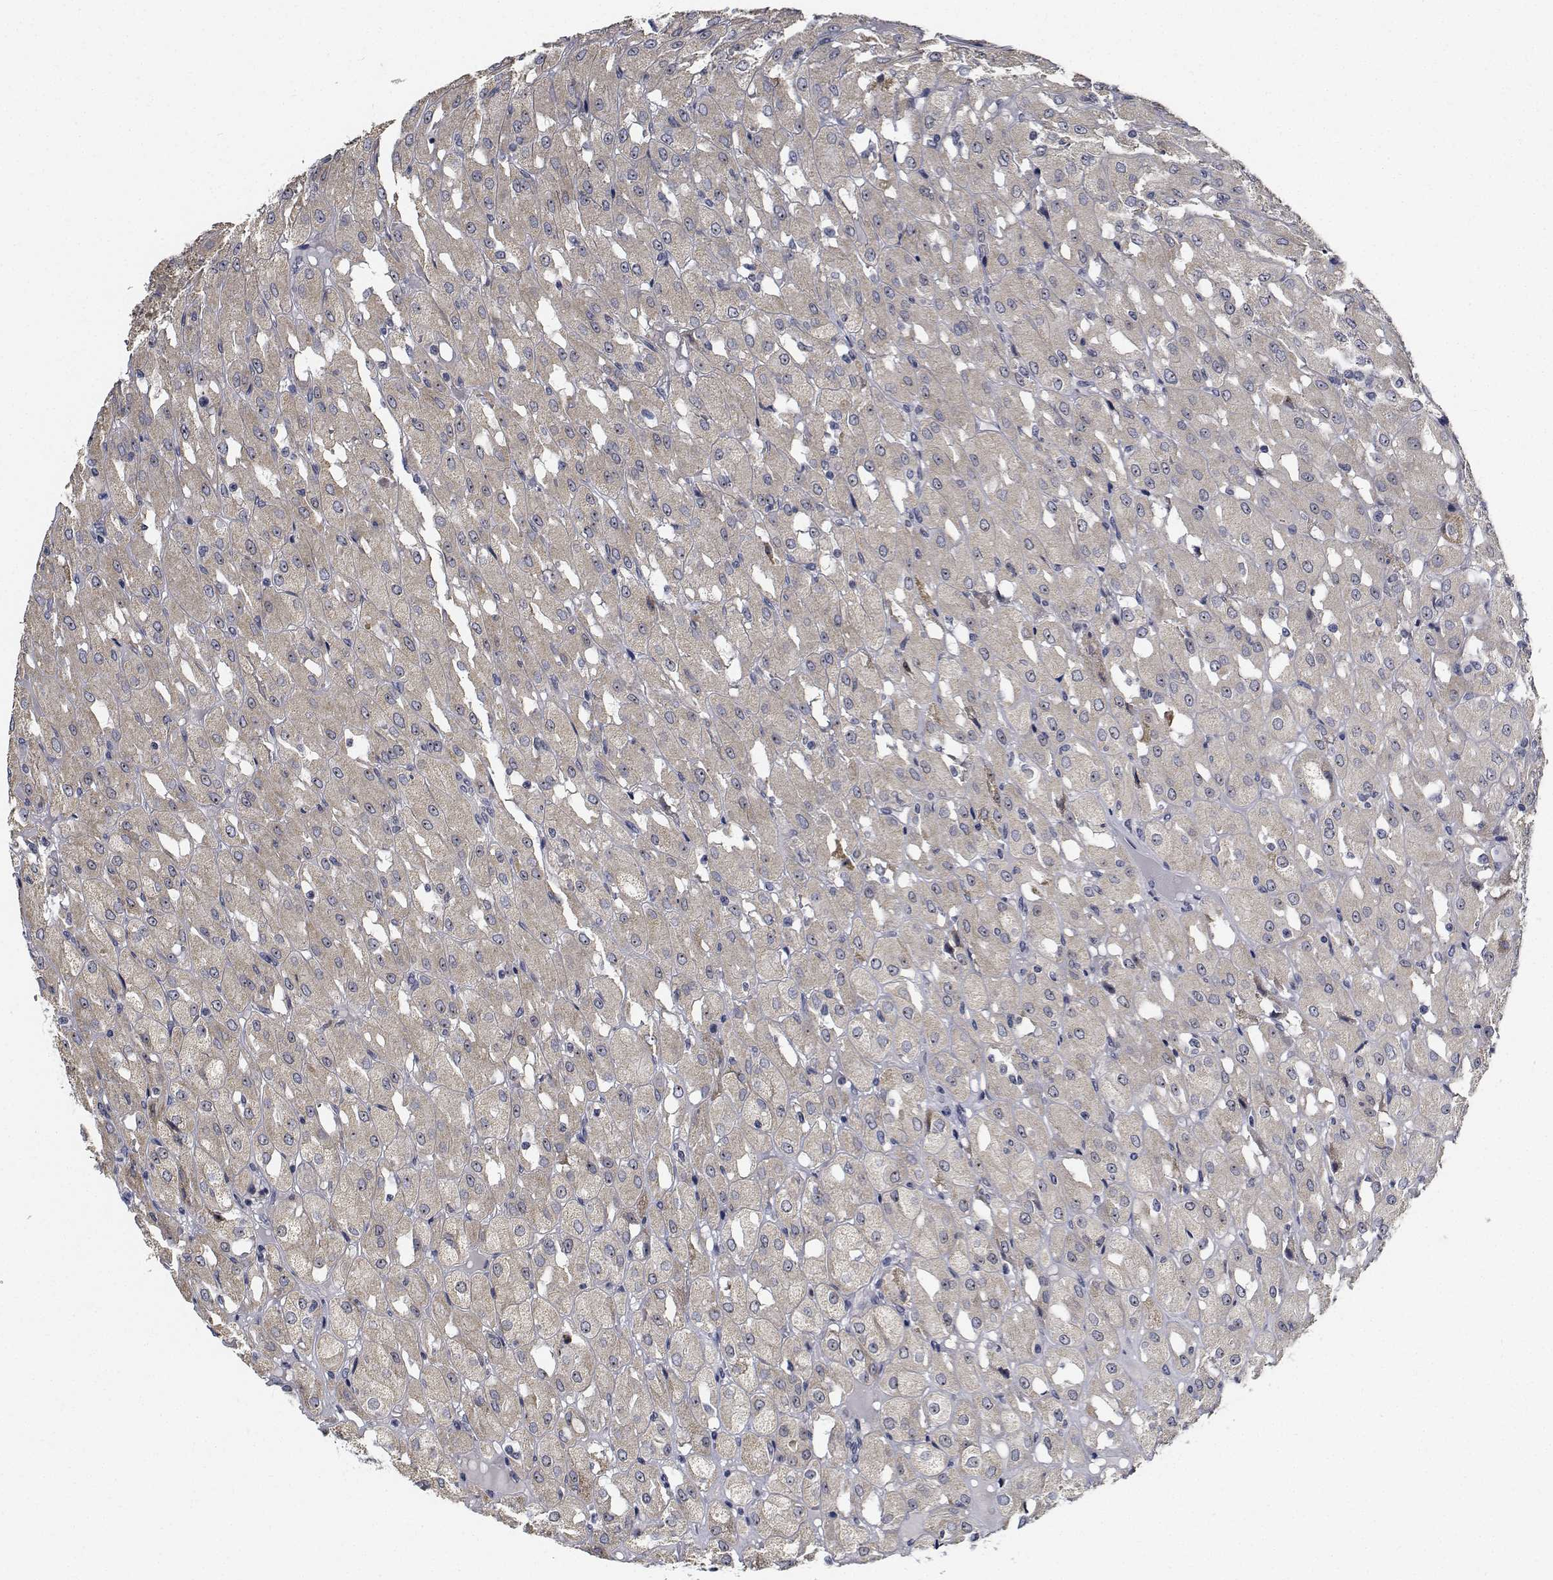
{"staining": {"intensity": "negative", "quantity": "none", "location": "none"}, "tissue": "renal cancer", "cell_type": "Tumor cells", "image_type": "cancer", "snomed": [{"axis": "morphology", "description": "Adenocarcinoma, NOS"}, {"axis": "topography", "description": "Kidney"}], "caption": "Immunohistochemistry histopathology image of neoplastic tissue: renal cancer (adenocarcinoma) stained with DAB (3,3'-diaminobenzidine) demonstrates no significant protein staining in tumor cells.", "gene": "NVL", "patient": {"sex": "male", "age": 72}}